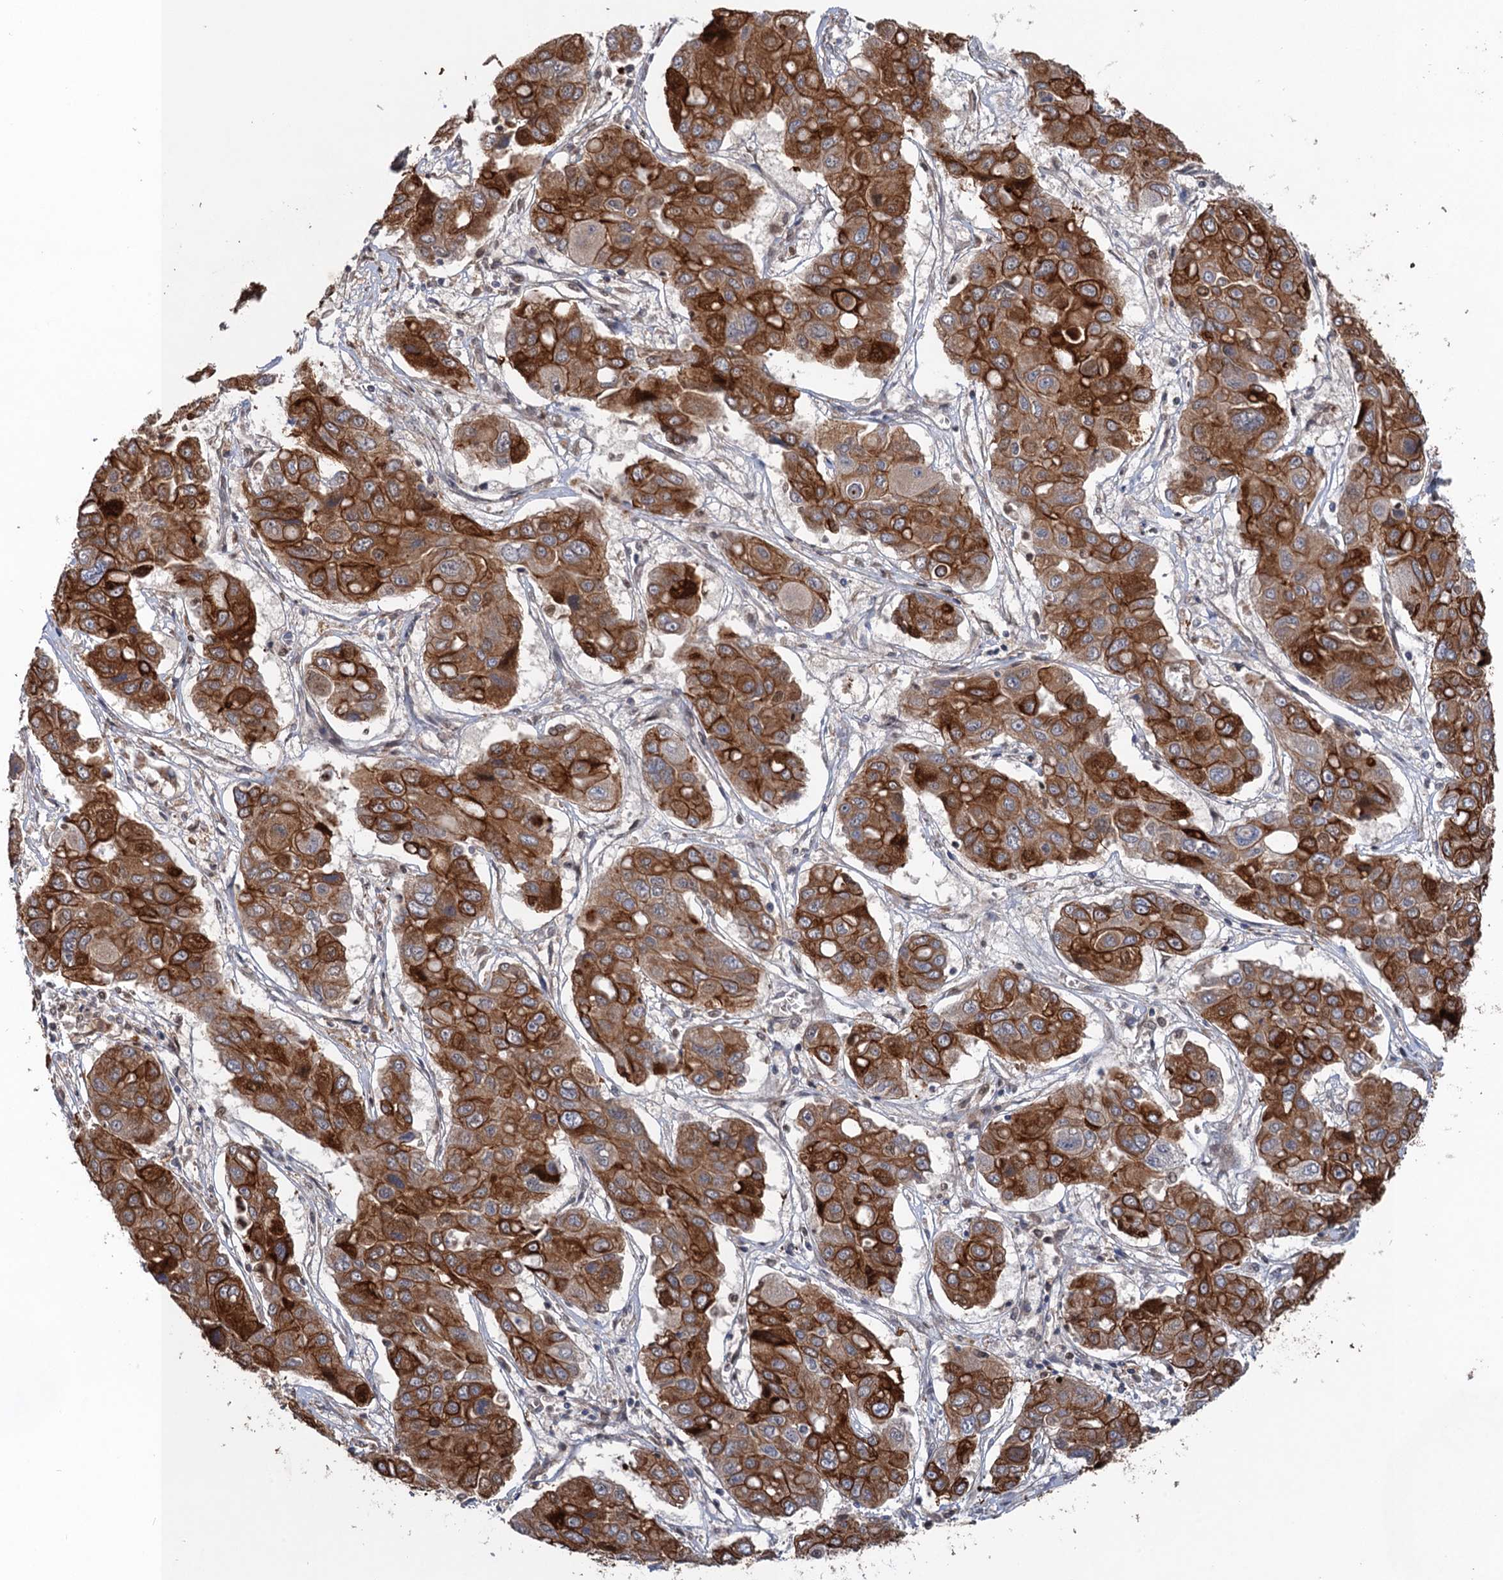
{"staining": {"intensity": "strong", "quantity": ">75%", "location": "cytoplasmic/membranous"}, "tissue": "liver cancer", "cell_type": "Tumor cells", "image_type": "cancer", "snomed": [{"axis": "morphology", "description": "Cholangiocarcinoma"}, {"axis": "topography", "description": "Liver"}], "caption": "Cholangiocarcinoma (liver) was stained to show a protein in brown. There is high levels of strong cytoplasmic/membranous expression in about >75% of tumor cells. The staining was performed using DAB to visualize the protein expression in brown, while the nuclei were stained in blue with hematoxylin (Magnification: 20x).", "gene": "TTC31", "patient": {"sex": "male", "age": 67}}